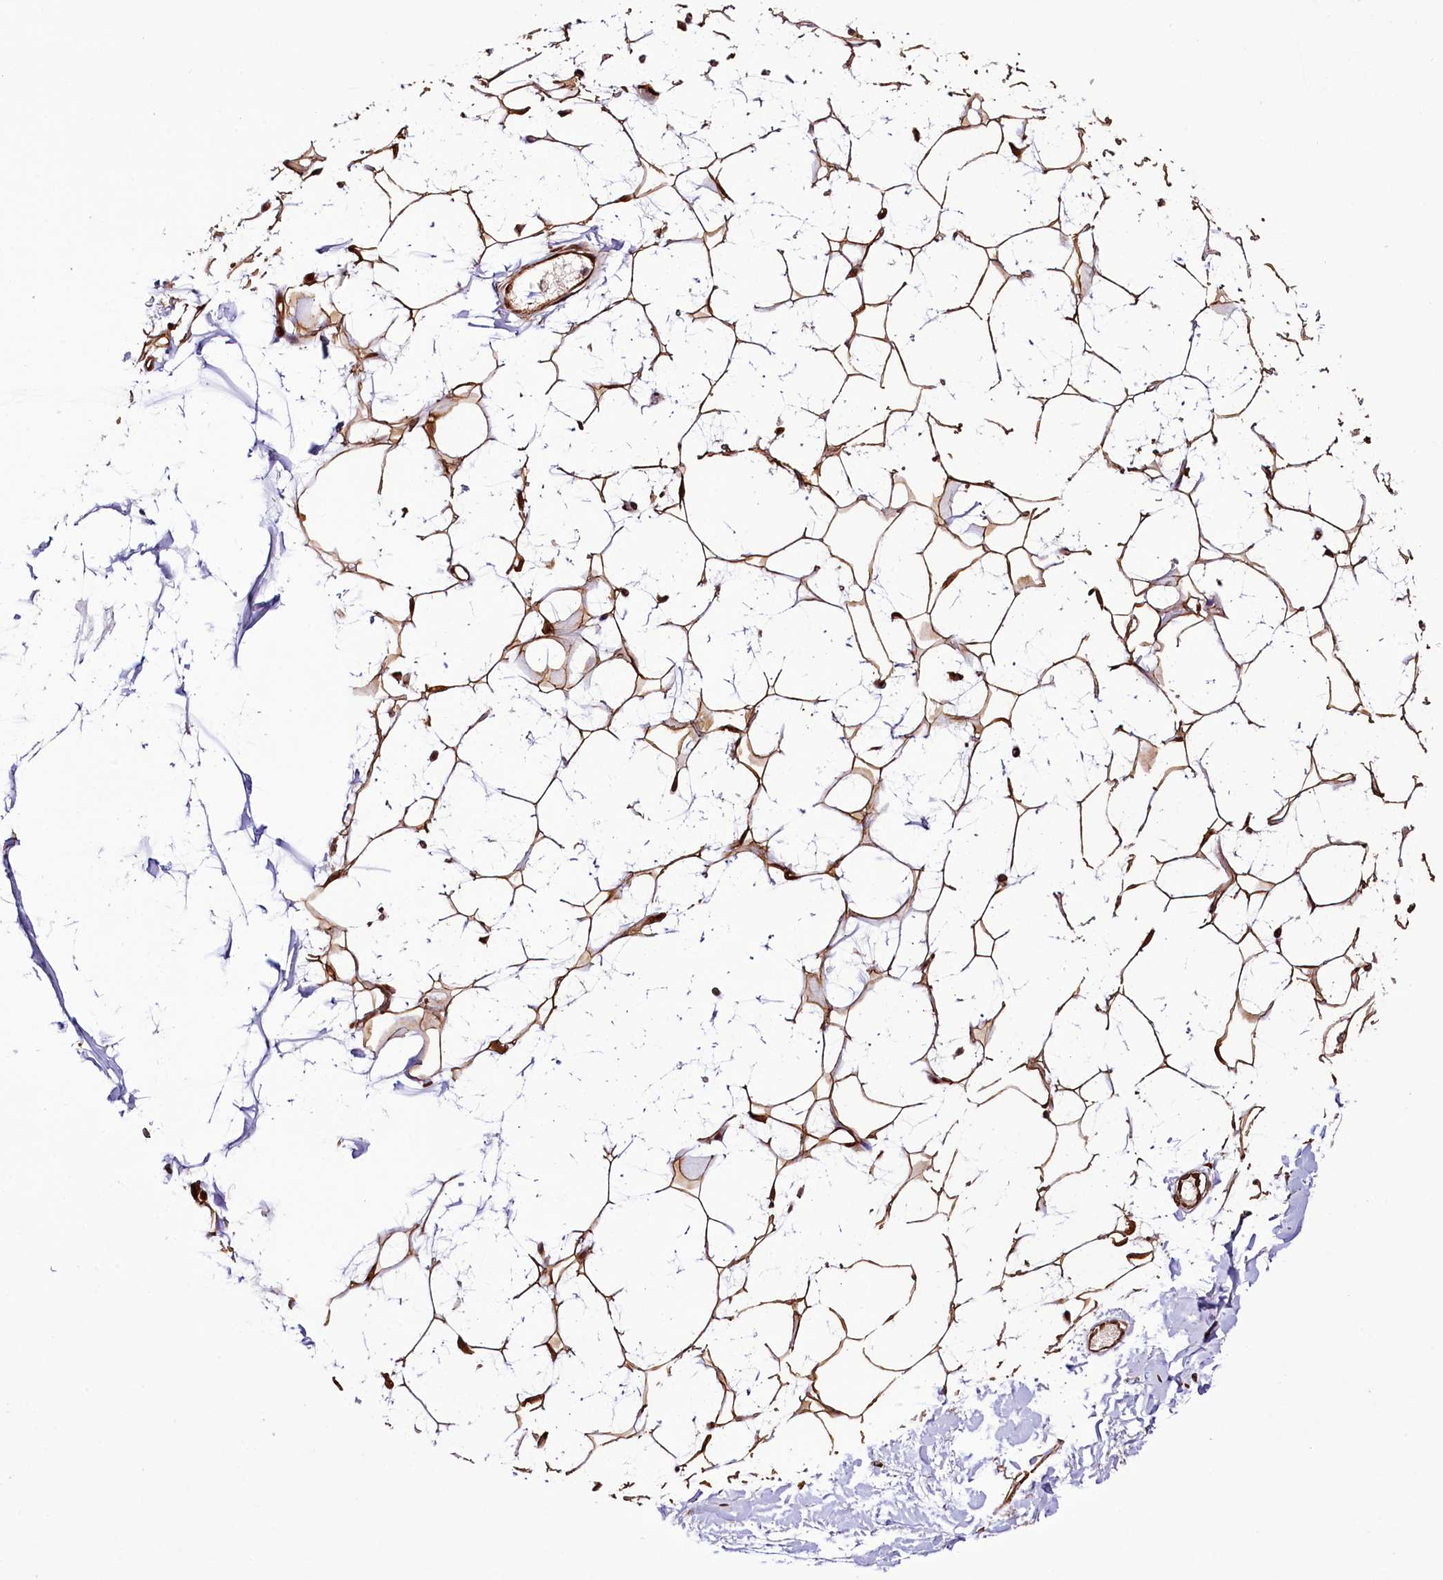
{"staining": {"intensity": "moderate", "quantity": ">75%", "location": "cytoplasmic/membranous,nuclear"}, "tissue": "adipose tissue", "cell_type": "Adipocytes", "image_type": "normal", "snomed": [{"axis": "morphology", "description": "Normal tissue, NOS"}, {"axis": "topography", "description": "Breast"}], "caption": "Adipose tissue stained with DAB IHC displays medium levels of moderate cytoplasmic/membranous,nuclear staining in about >75% of adipocytes.", "gene": "CUTC", "patient": {"sex": "female", "age": 26}}